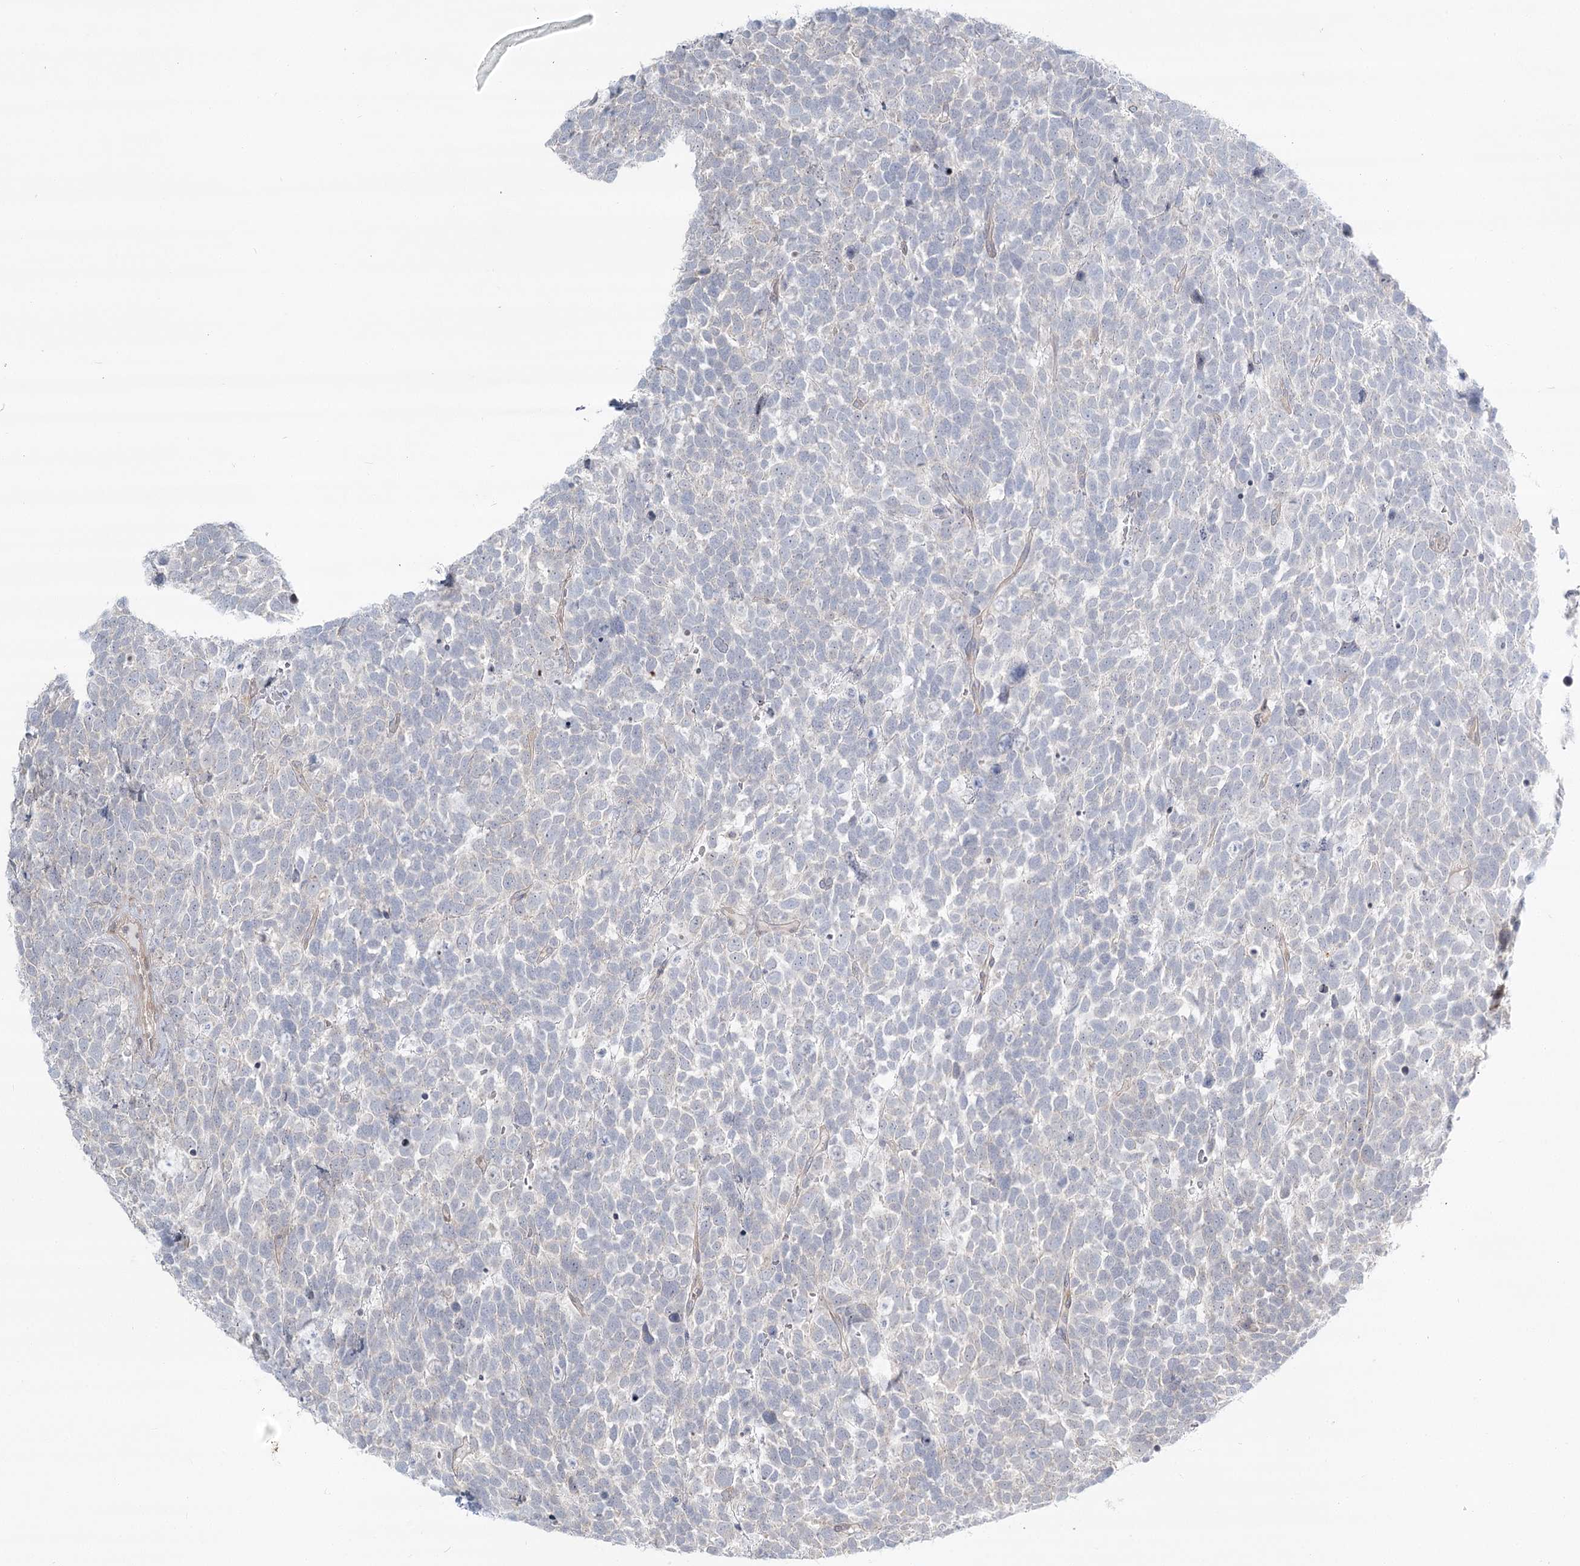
{"staining": {"intensity": "negative", "quantity": "none", "location": "none"}, "tissue": "urothelial cancer", "cell_type": "Tumor cells", "image_type": "cancer", "snomed": [{"axis": "morphology", "description": "Urothelial carcinoma, High grade"}, {"axis": "topography", "description": "Urinary bladder"}], "caption": "A micrograph of human high-grade urothelial carcinoma is negative for staining in tumor cells.", "gene": "SPINK13", "patient": {"sex": "female", "age": 82}}